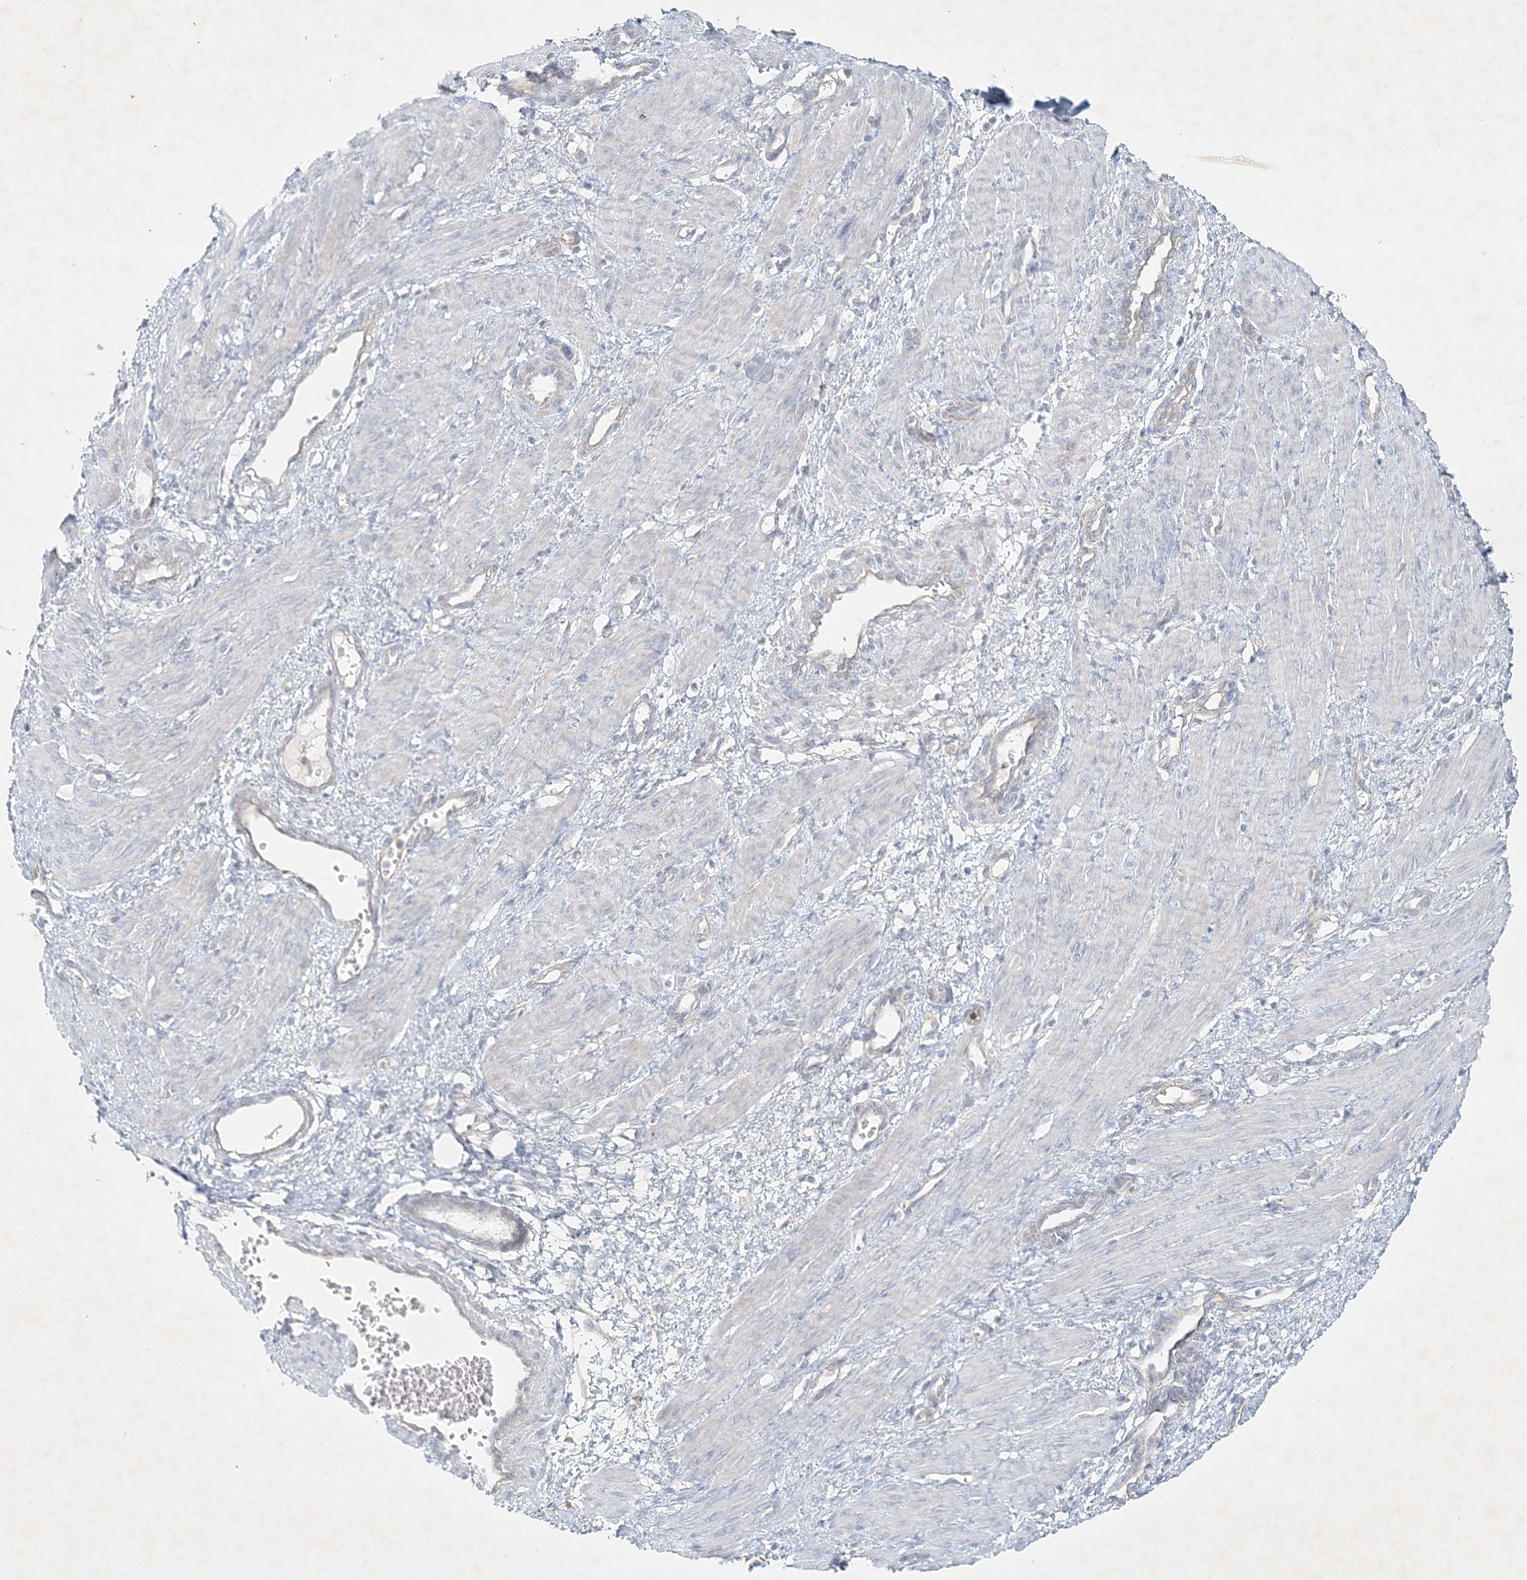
{"staining": {"intensity": "negative", "quantity": "none", "location": "none"}, "tissue": "smooth muscle", "cell_type": "Smooth muscle cells", "image_type": "normal", "snomed": [{"axis": "morphology", "description": "Normal tissue, NOS"}, {"axis": "topography", "description": "Endometrium"}], "caption": "IHC of benign smooth muscle demonstrates no expression in smooth muscle cells. (Brightfield microscopy of DAB immunohistochemistry (IHC) at high magnification).", "gene": "STK11IP", "patient": {"sex": "female", "age": 33}}